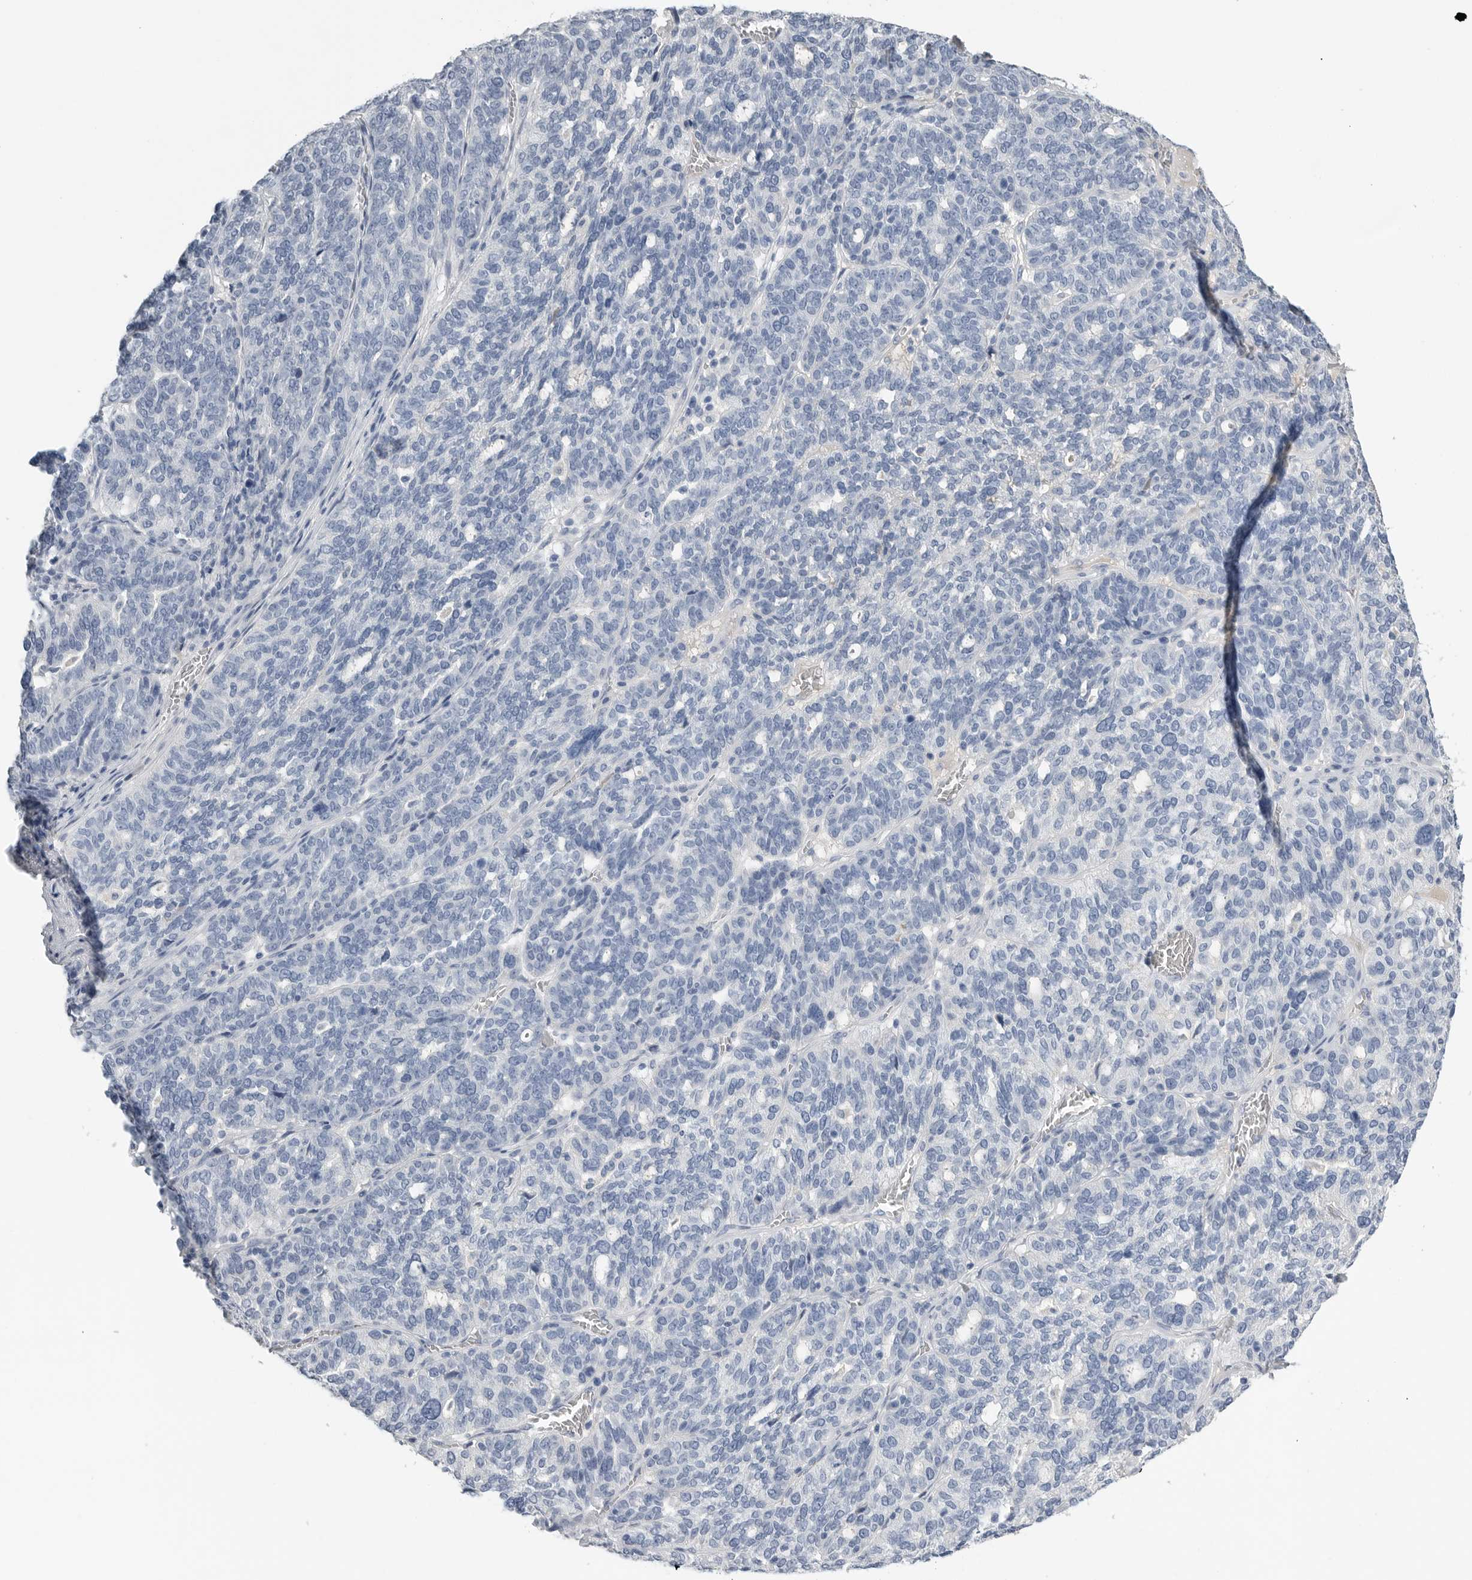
{"staining": {"intensity": "negative", "quantity": "none", "location": "none"}, "tissue": "ovarian cancer", "cell_type": "Tumor cells", "image_type": "cancer", "snomed": [{"axis": "morphology", "description": "Cystadenocarcinoma, serous, NOS"}, {"axis": "topography", "description": "Ovary"}], "caption": "Protein analysis of ovarian serous cystadenocarcinoma demonstrates no significant expression in tumor cells. The staining is performed using DAB (3,3'-diaminobenzidine) brown chromogen with nuclei counter-stained in using hematoxylin.", "gene": "FABP6", "patient": {"sex": "female", "age": 59}}